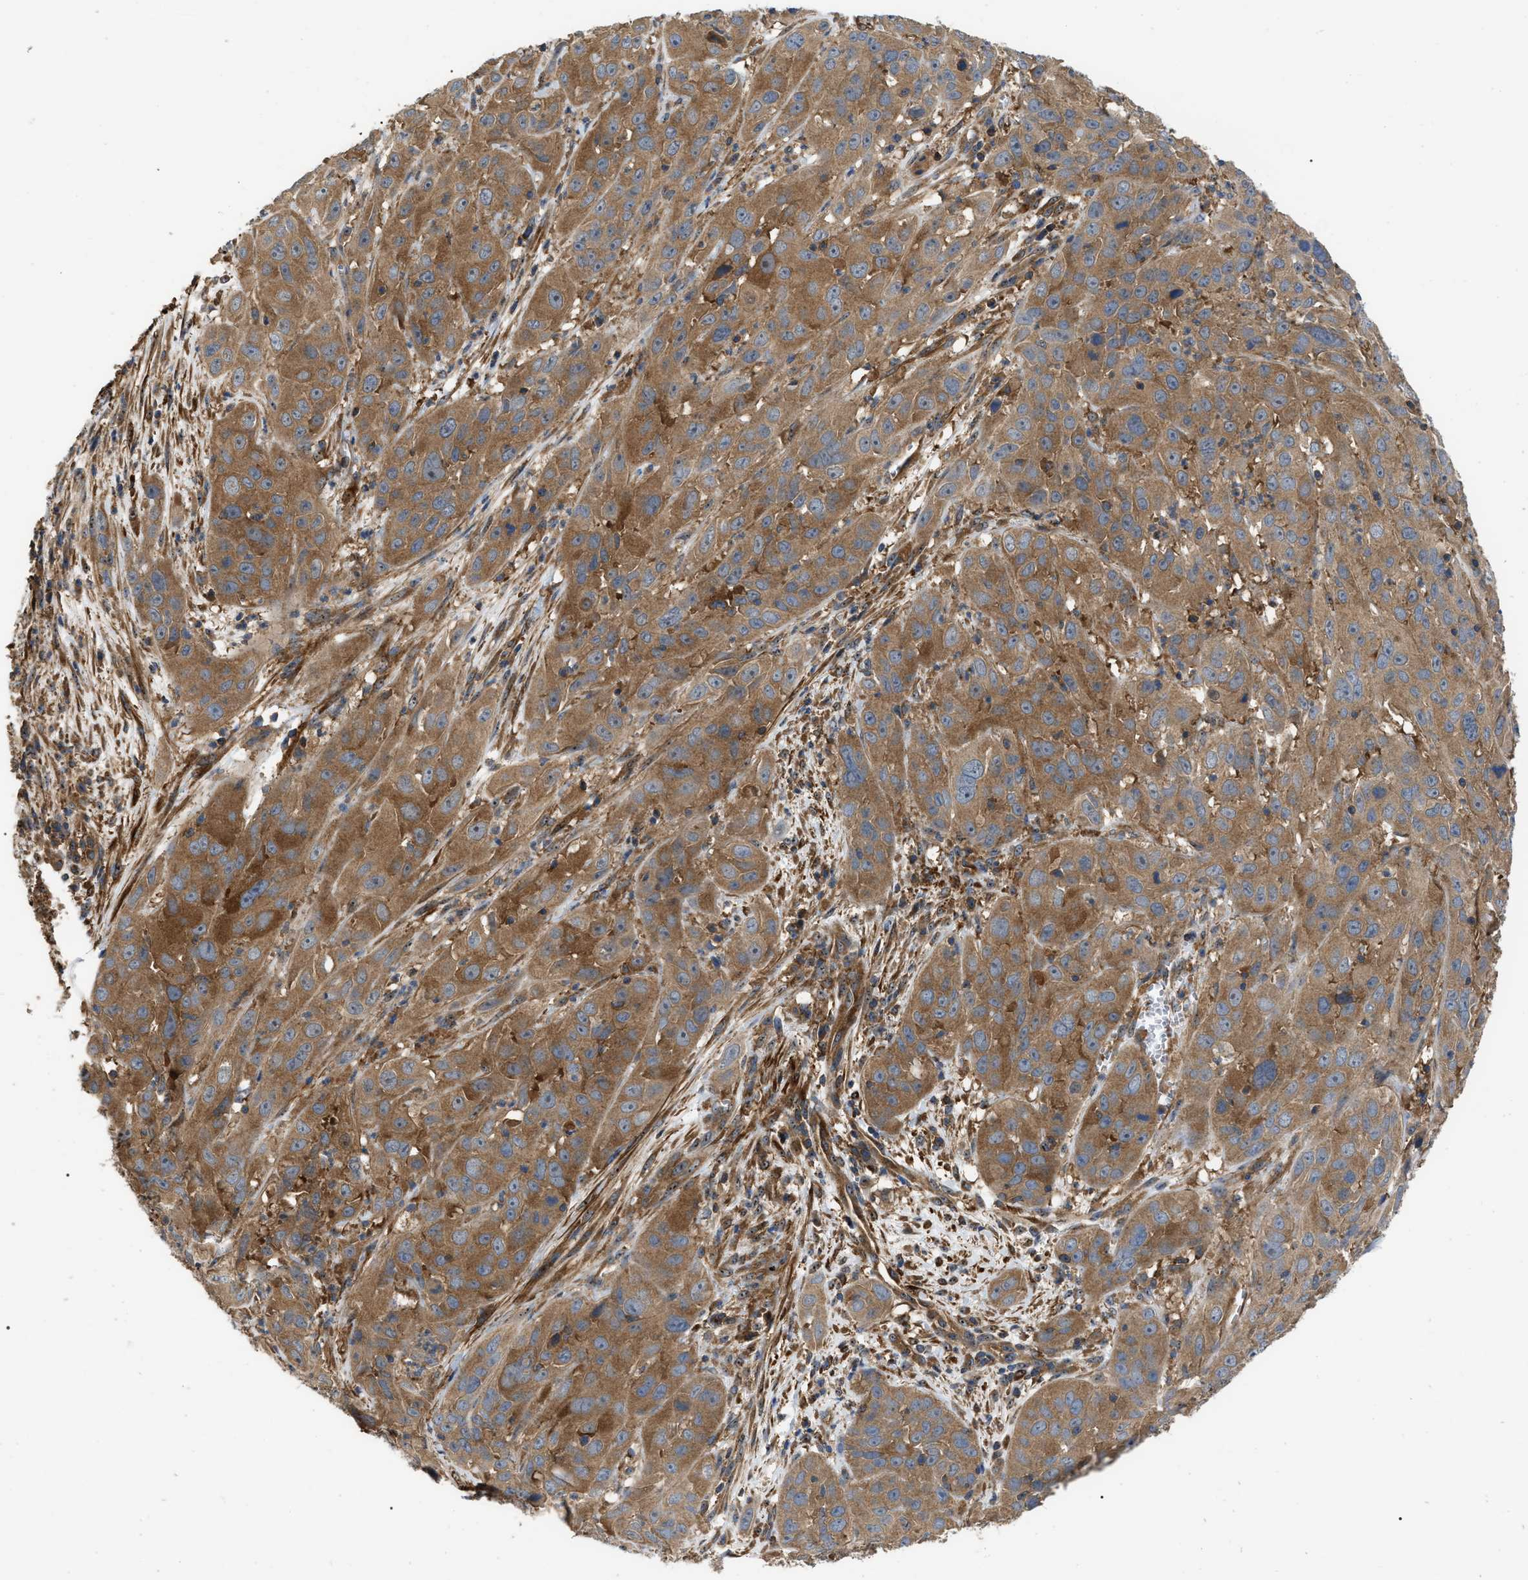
{"staining": {"intensity": "moderate", "quantity": ">75%", "location": "cytoplasmic/membranous"}, "tissue": "cervical cancer", "cell_type": "Tumor cells", "image_type": "cancer", "snomed": [{"axis": "morphology", "description": "Squamous cell carcinoma, NOS"}, {"axis": "topography", "description": "Cervix"}], "caption": "Moderate cytoplasmic/membranous expression for a protein is appreciated in about >75% of tumor cells of cervical squamous cell carcinoma using IHC.", "gene": "RABEP1", "patient": {"sex": "female", "age": 32}}